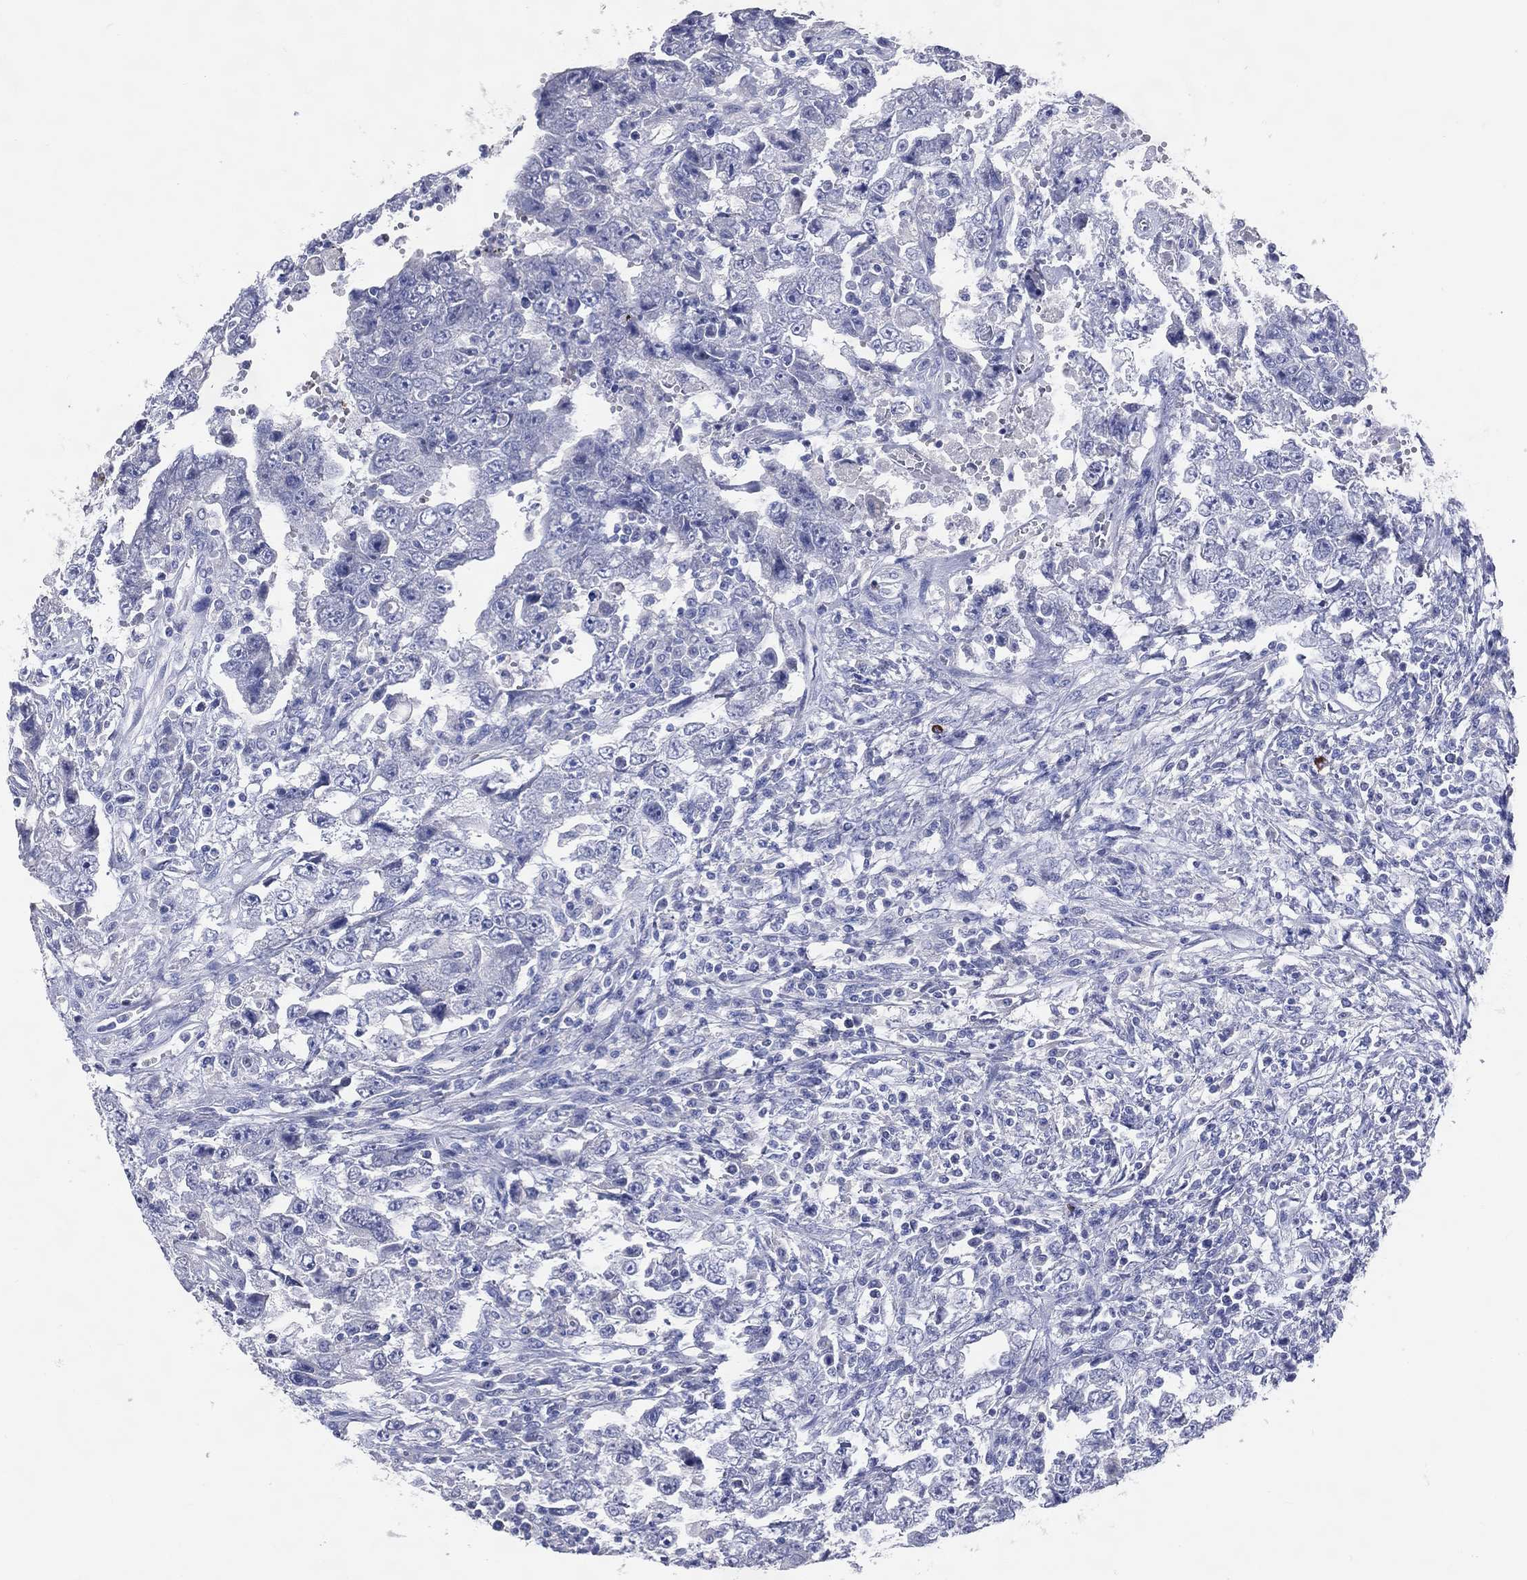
{"staining": {"intensity": "negative", "quantity": "none", "location": "none"}, "tissue": "testis cancer", "cell_type": "Tumor cells", "image_type": "cancer", "snomed": [{"axis": "morphology", "description": "Carcinoma, Embryonal, NOS"}, {"axis": "topography", "description": "Testis"}], "caption": "An immunohistochemistry (IHC) photomicrograph of testis cancer is shown. There is no staining in tumor cells of testis cancer.", "gene": "DNAH6", "patient": {"sex": "male", "age": 26}}